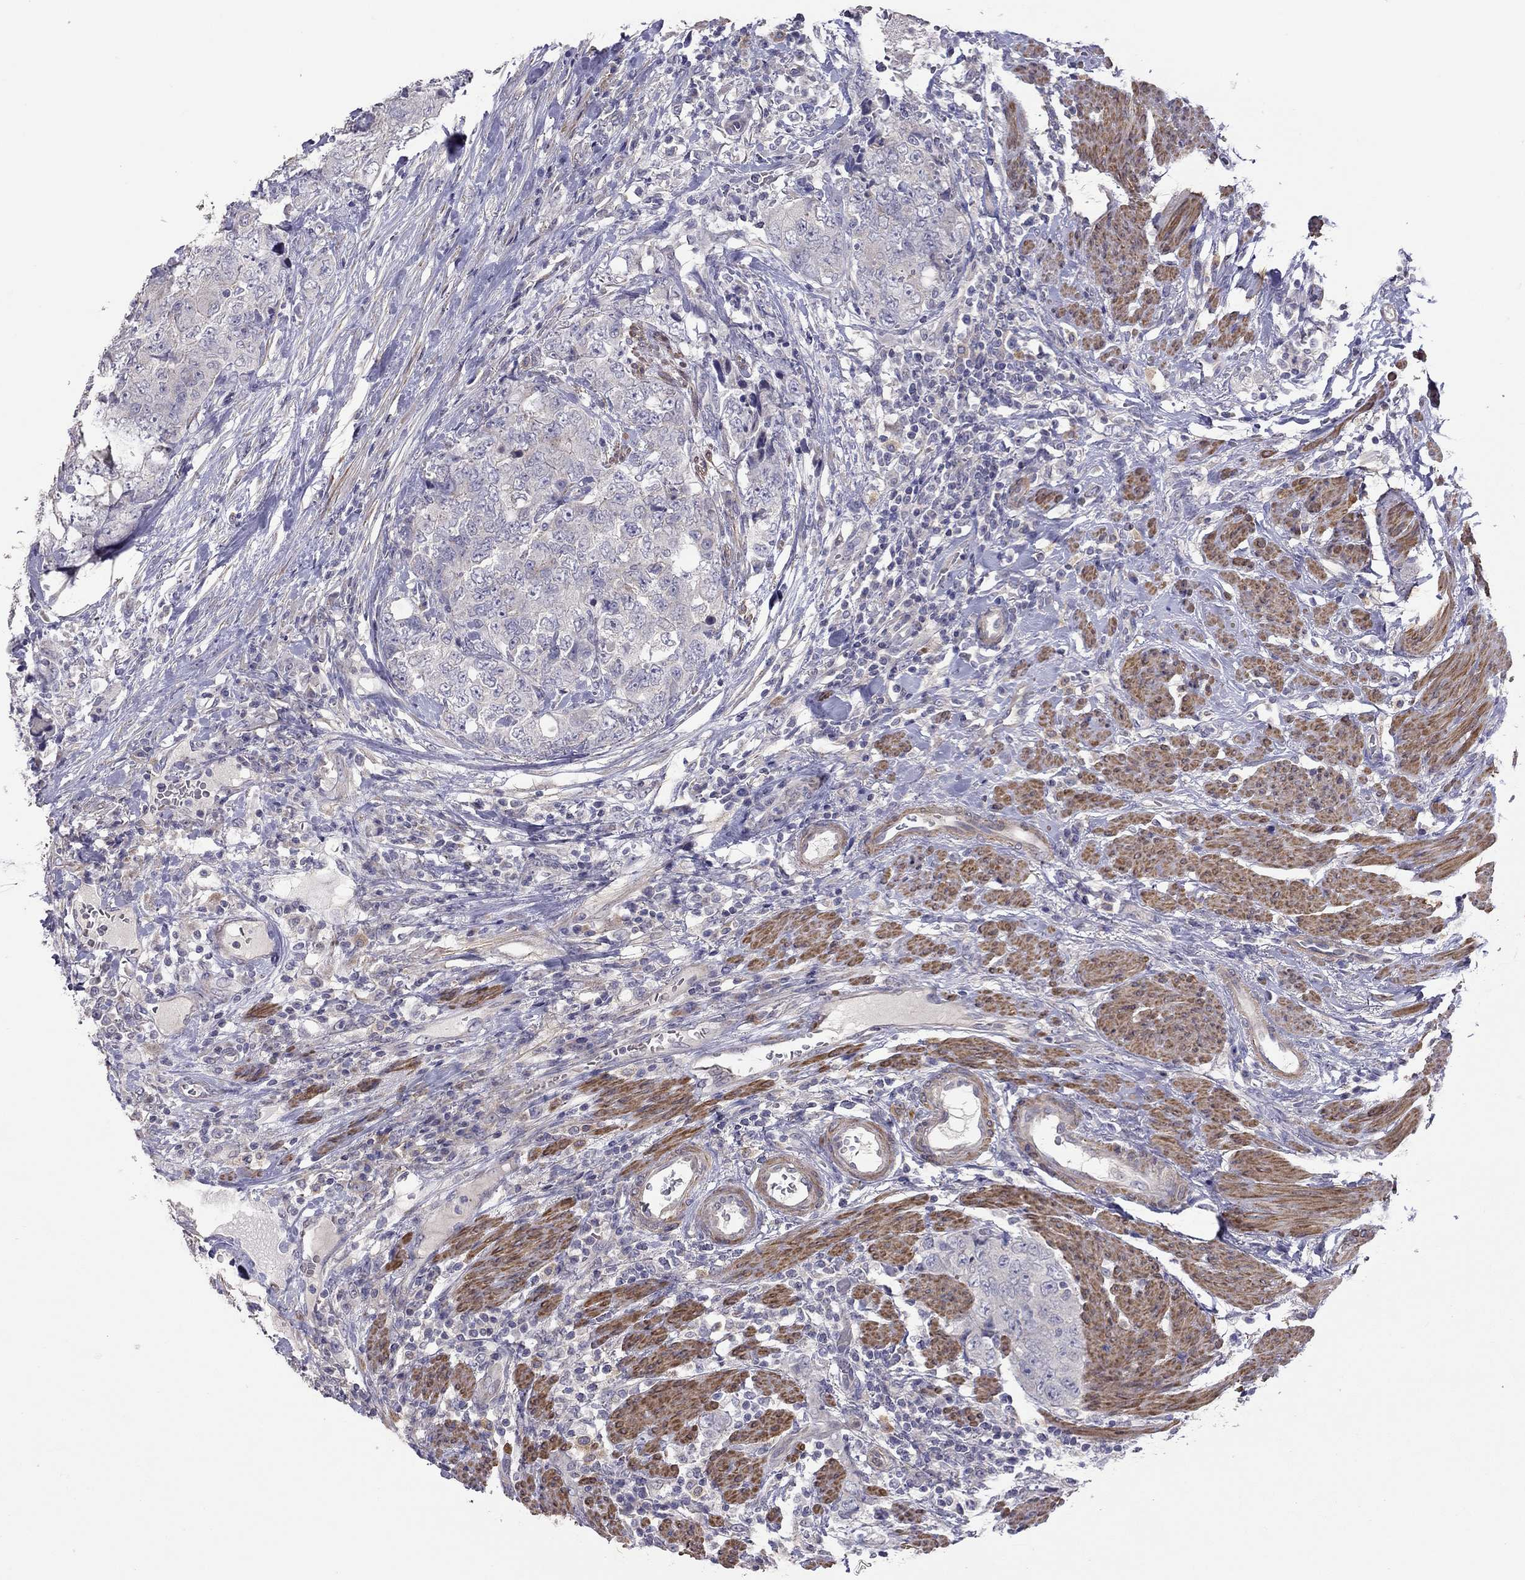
{"staining": {"intensity": "negative", "quantity": "none", "location": "none"}, "tissue": "urothelial cancer", "cell_type": "Tumor cells", "image_type": "cancer", "snomed": [{"axis": "morphology", "description": "Urothelial carcinoma, High grade"}, {"axis": "topography", "description": "Urinary bladder"}], "caption": "Image shows no protein staining in tumor cells of high-grade urothelial carcinoma tissue.", "gene": "SYTL2", "patient": {"sex": "female", "age": 78}}